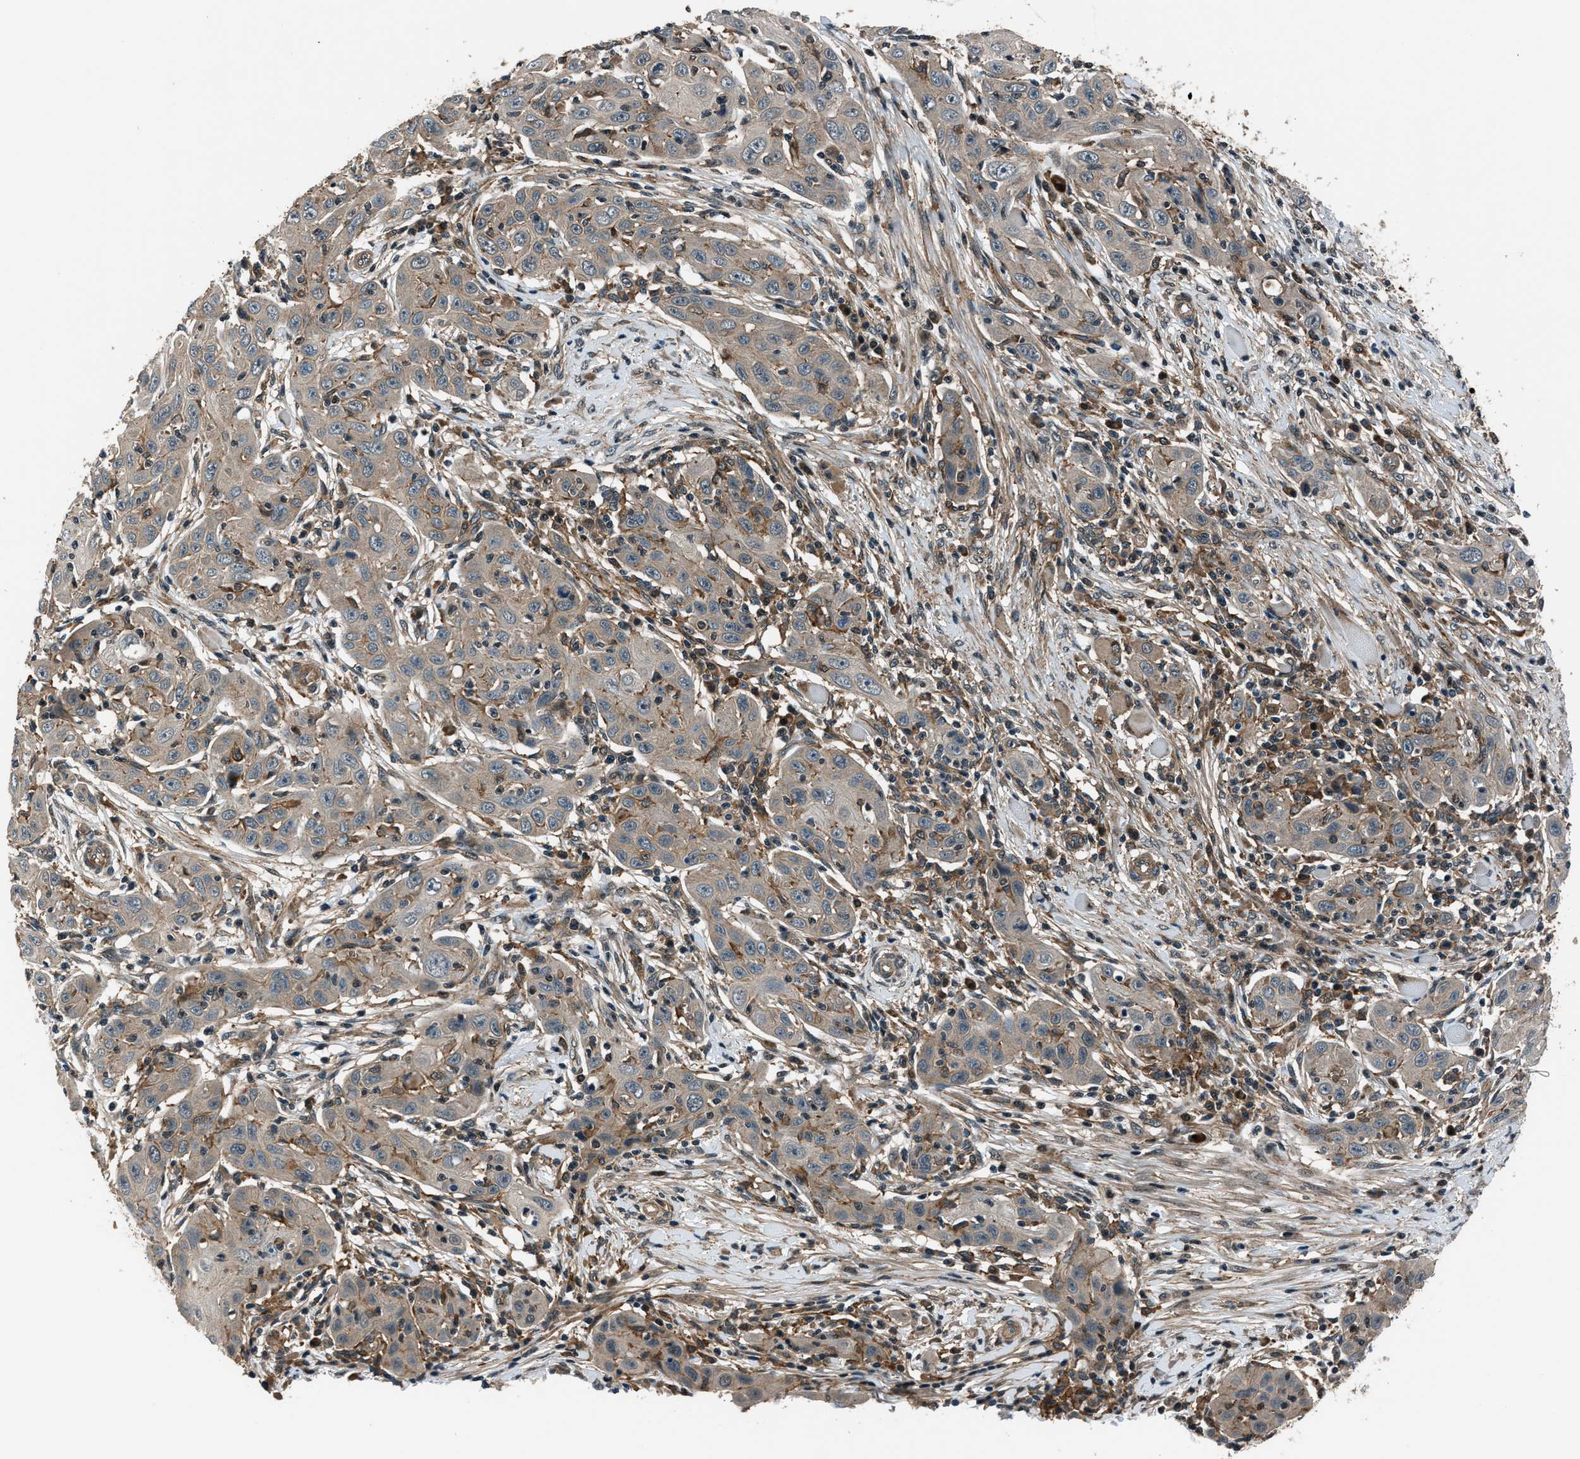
{"staining": {"intensity": "weak", "quantity": "<25%", "location": "cytoplasmic/membranous"}, "tissue": "skin cancer", "cell_type": "Tumor cells", "image_type": "cancer", "snomed": [{"axis": "morphology", "description": "Squamous cell carcinoma, NOS"}, {"axis": "topography", "description": "Skin"}], "caption": "DAB (3,3'-diaminobenzidine) immunohistochemical staining of human skin squamous cell carcinoma demonstrates no significant staining in tumor cells.", "gene": "ARHGEF11", "patient": {"sex": "female", "age": 88}}